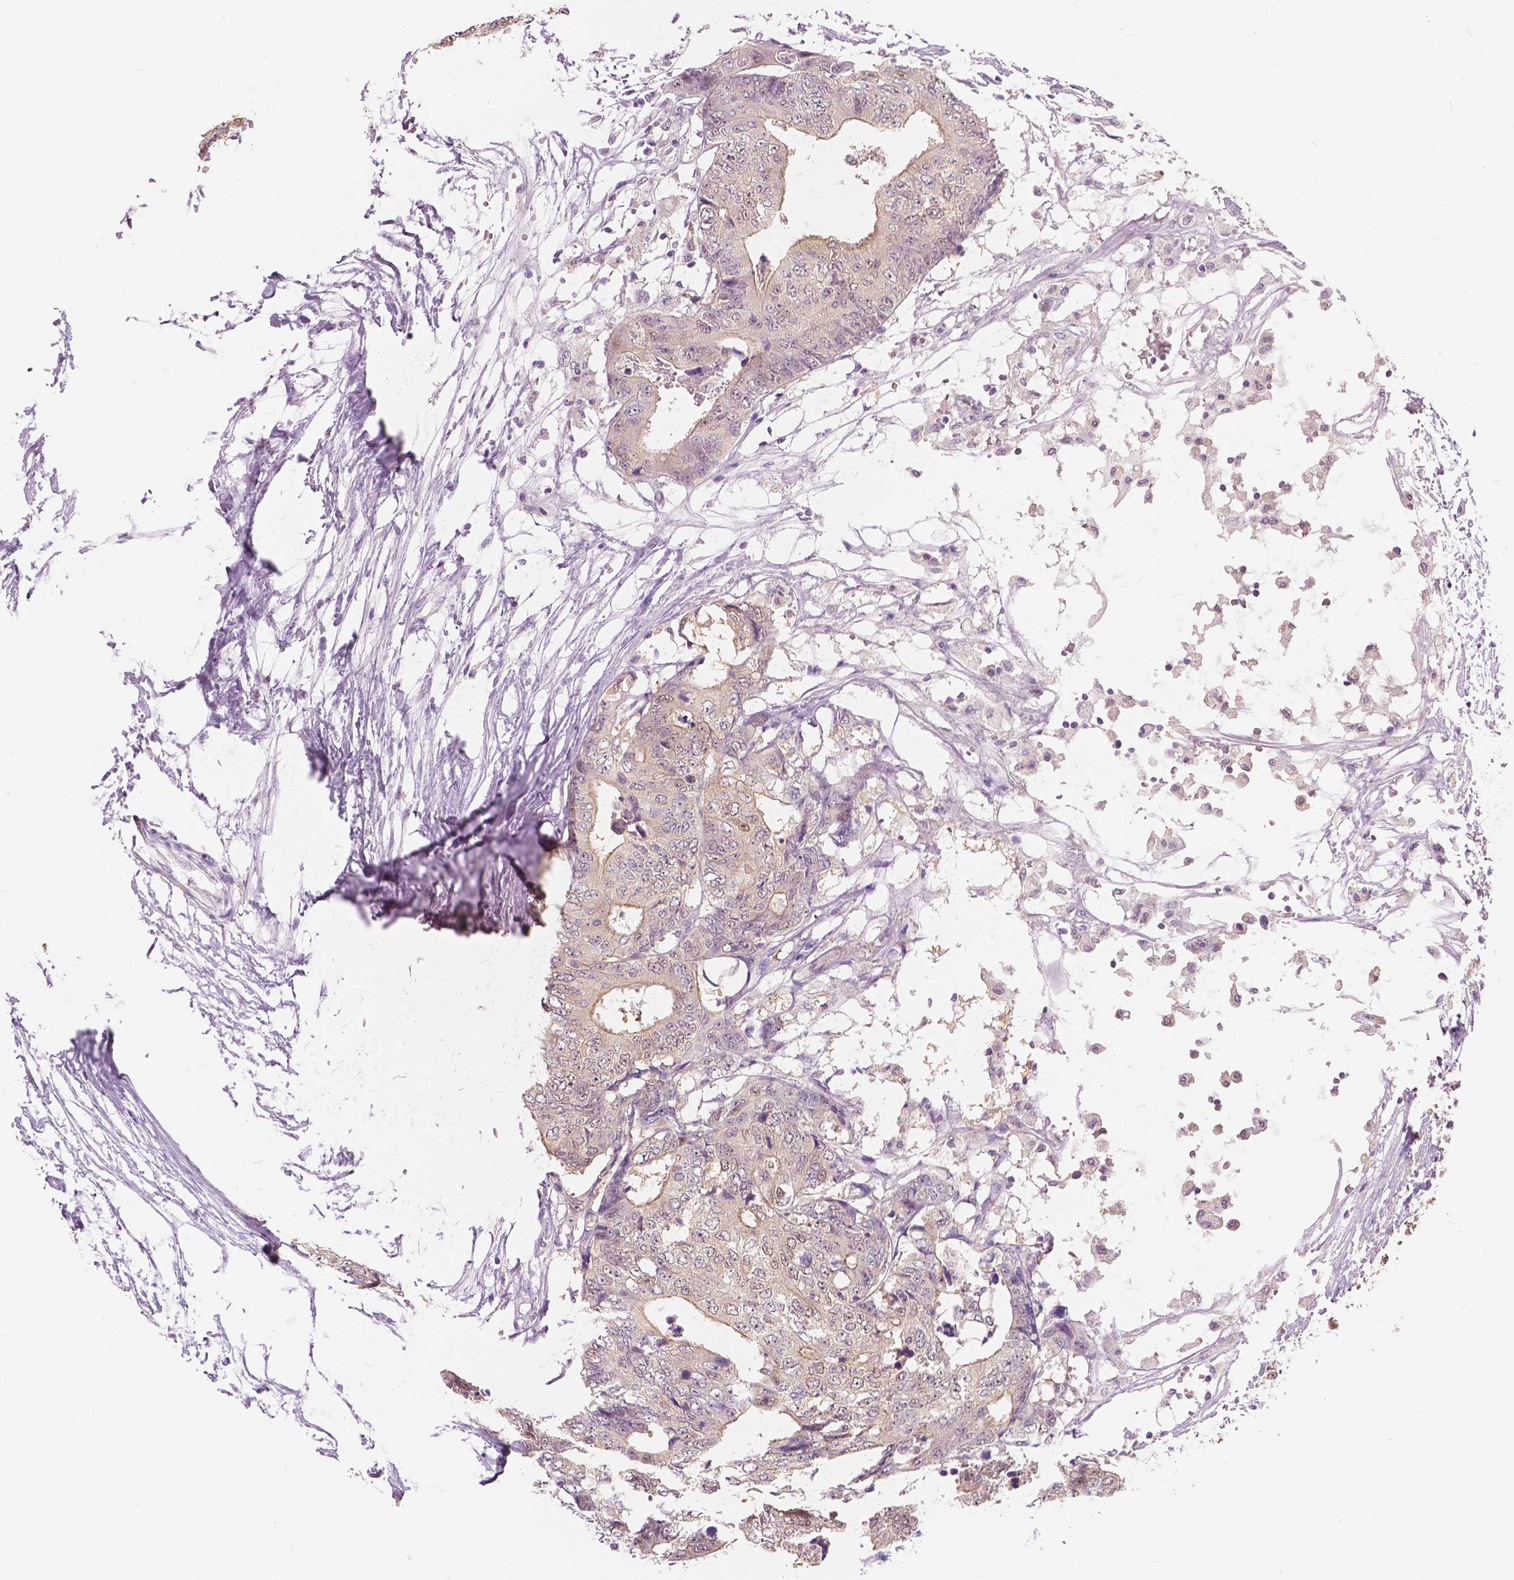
{"staining": {"intensity": "weak", "quantity": "25%-75%", "location": "cytoplasmic/membranous"}, "tissue": "colorectal cancer", "cell_type": "Tumor cells", "image_type": "cancer", "snomed": [{"axis": "morphology", "description": "Adenocarcinoma, NOS"}, {"axis": "topography", "description": "Colon"}], "caption": "The image shows a brown stain indicating the presence of a protein in the cytoplasmic/membranous of tumor cells in colorectal cancer.", "gene": "TKFC", "patient": {"sex": "female", "age": 48}}